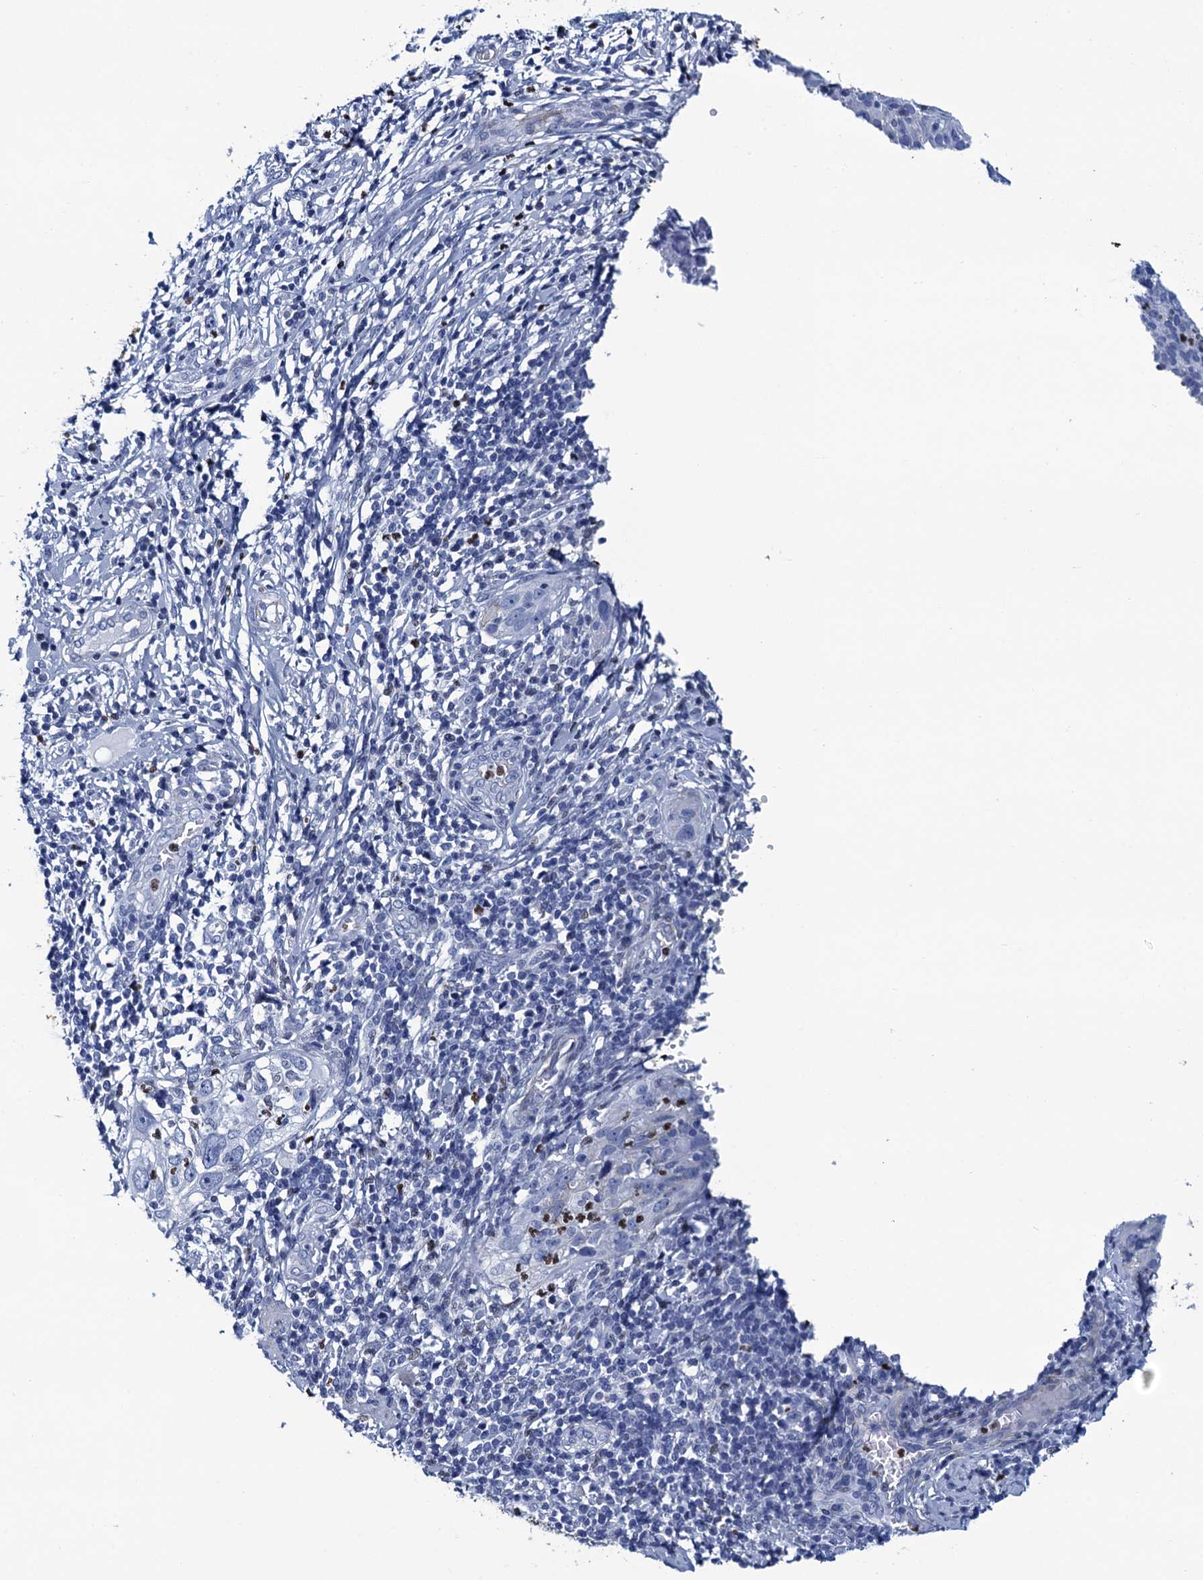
{"staining": {"intensity": "moderate", "quantity": "<25%", "location": "cytoplasmic/membranous"}, "tissue": "cervical cancer", "cell_type": "Tumor cells", "image_type": "cancer", "snomed": [{"axis": "morphology", "description": "Squamous cell carcinoma, NOS"}, {"axis": "topography", "description": "Cervix"}], "caption": "Human squamous cell carcinoma (cervical) stained with a protein marker demonstrates moderate staining in tumor cells.", "gene": "RHCG", "patient": {"sex": "female", "age": 31}}